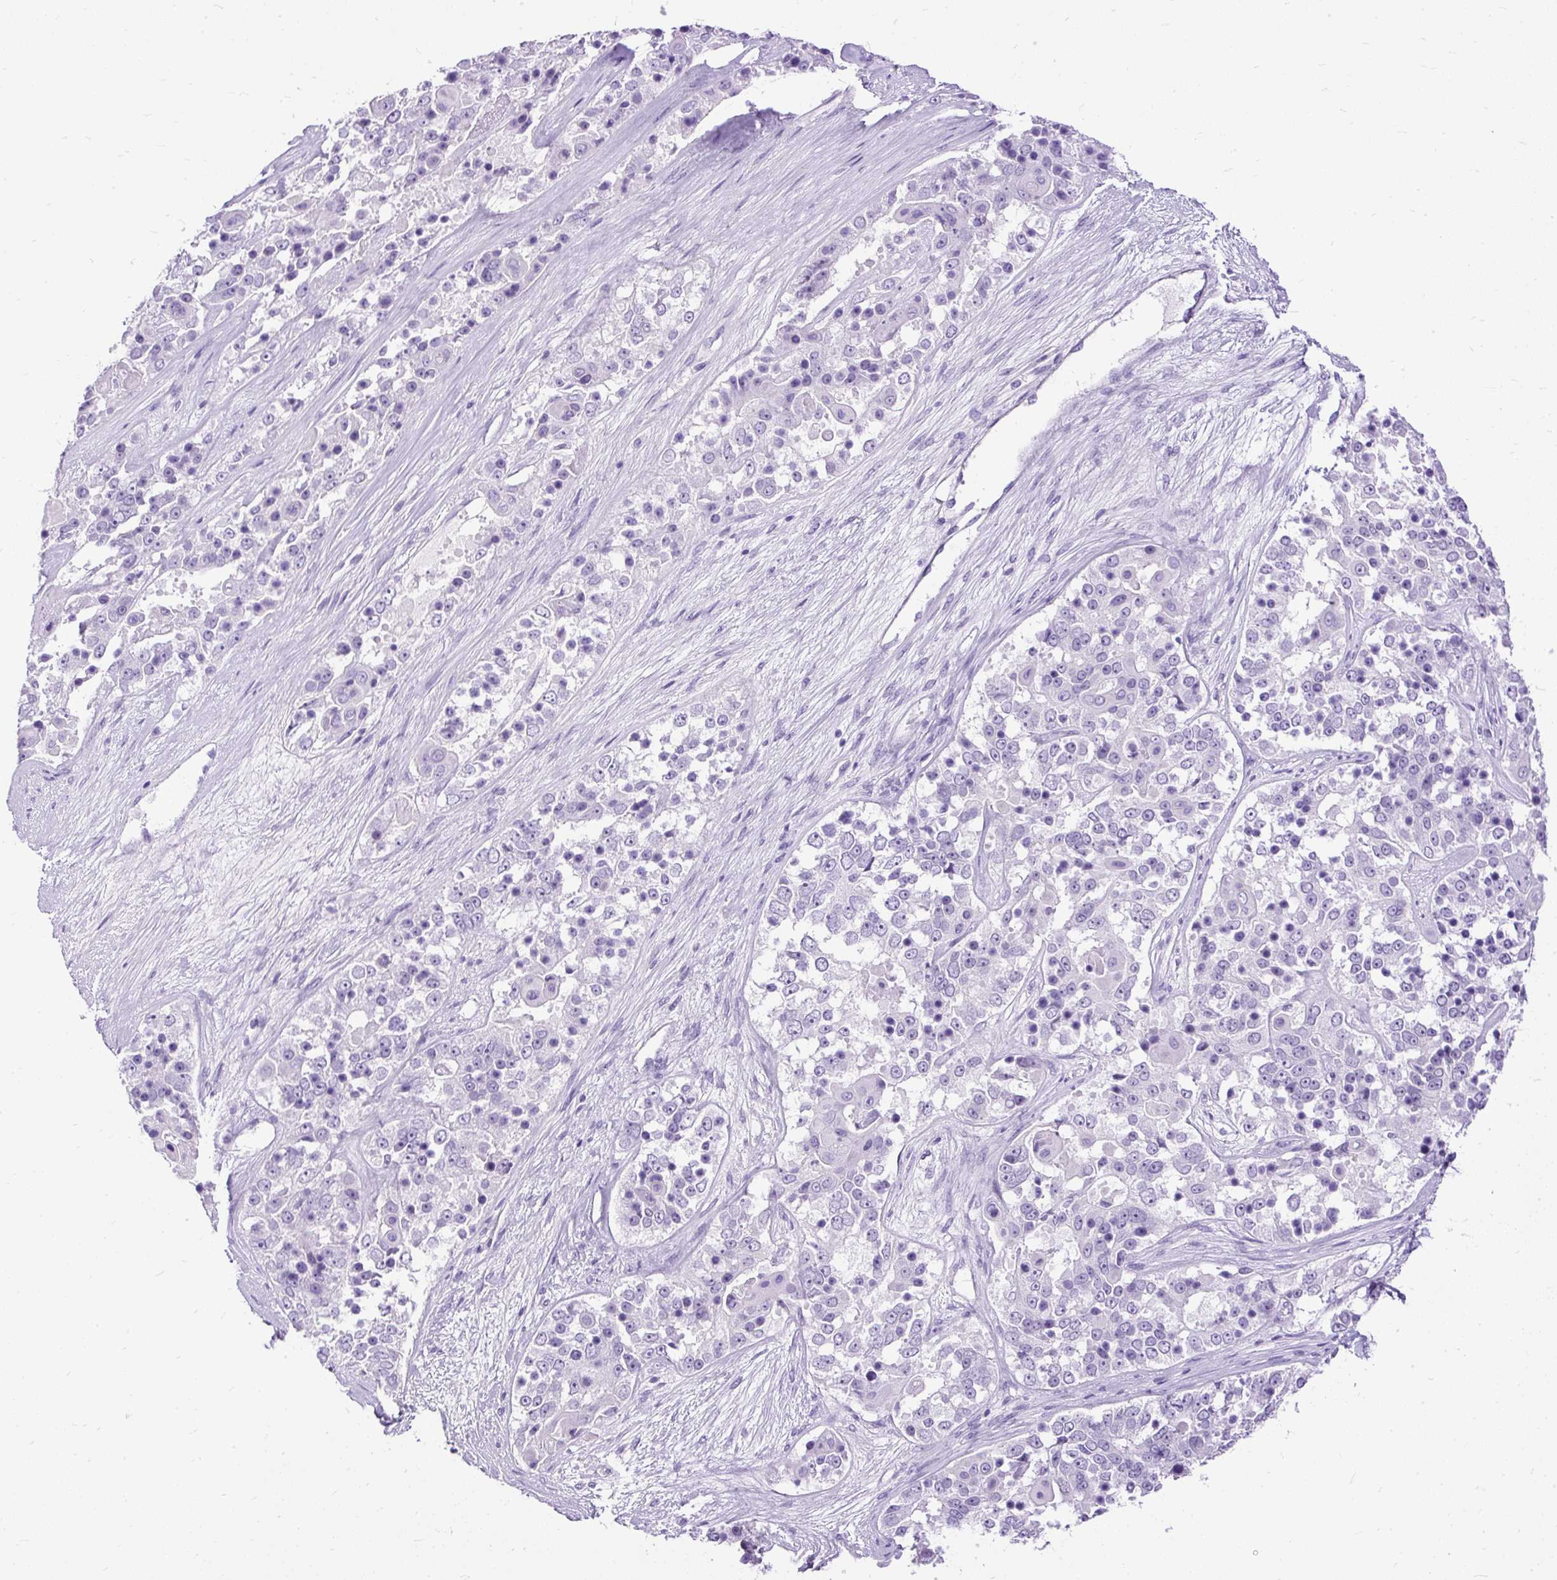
{"staining": {"intensity": "negative", "quantity": "none", "location": "none"}, "tissue": "ovarian cancer", "cell_type": "Tumor cells", "image_type": "cancer", "snomed": [{"axis": "morphology", "description": "Carcinoma, endometroid"}, {"axis": "topography", "description": "Ovary"}], "caption": "An image of ovarian endometroid carcinoma stained for a protein displays no brown staining in tumor cells.", "gene": "HEY1", "patient": {"sex": "female", "age": 51}}